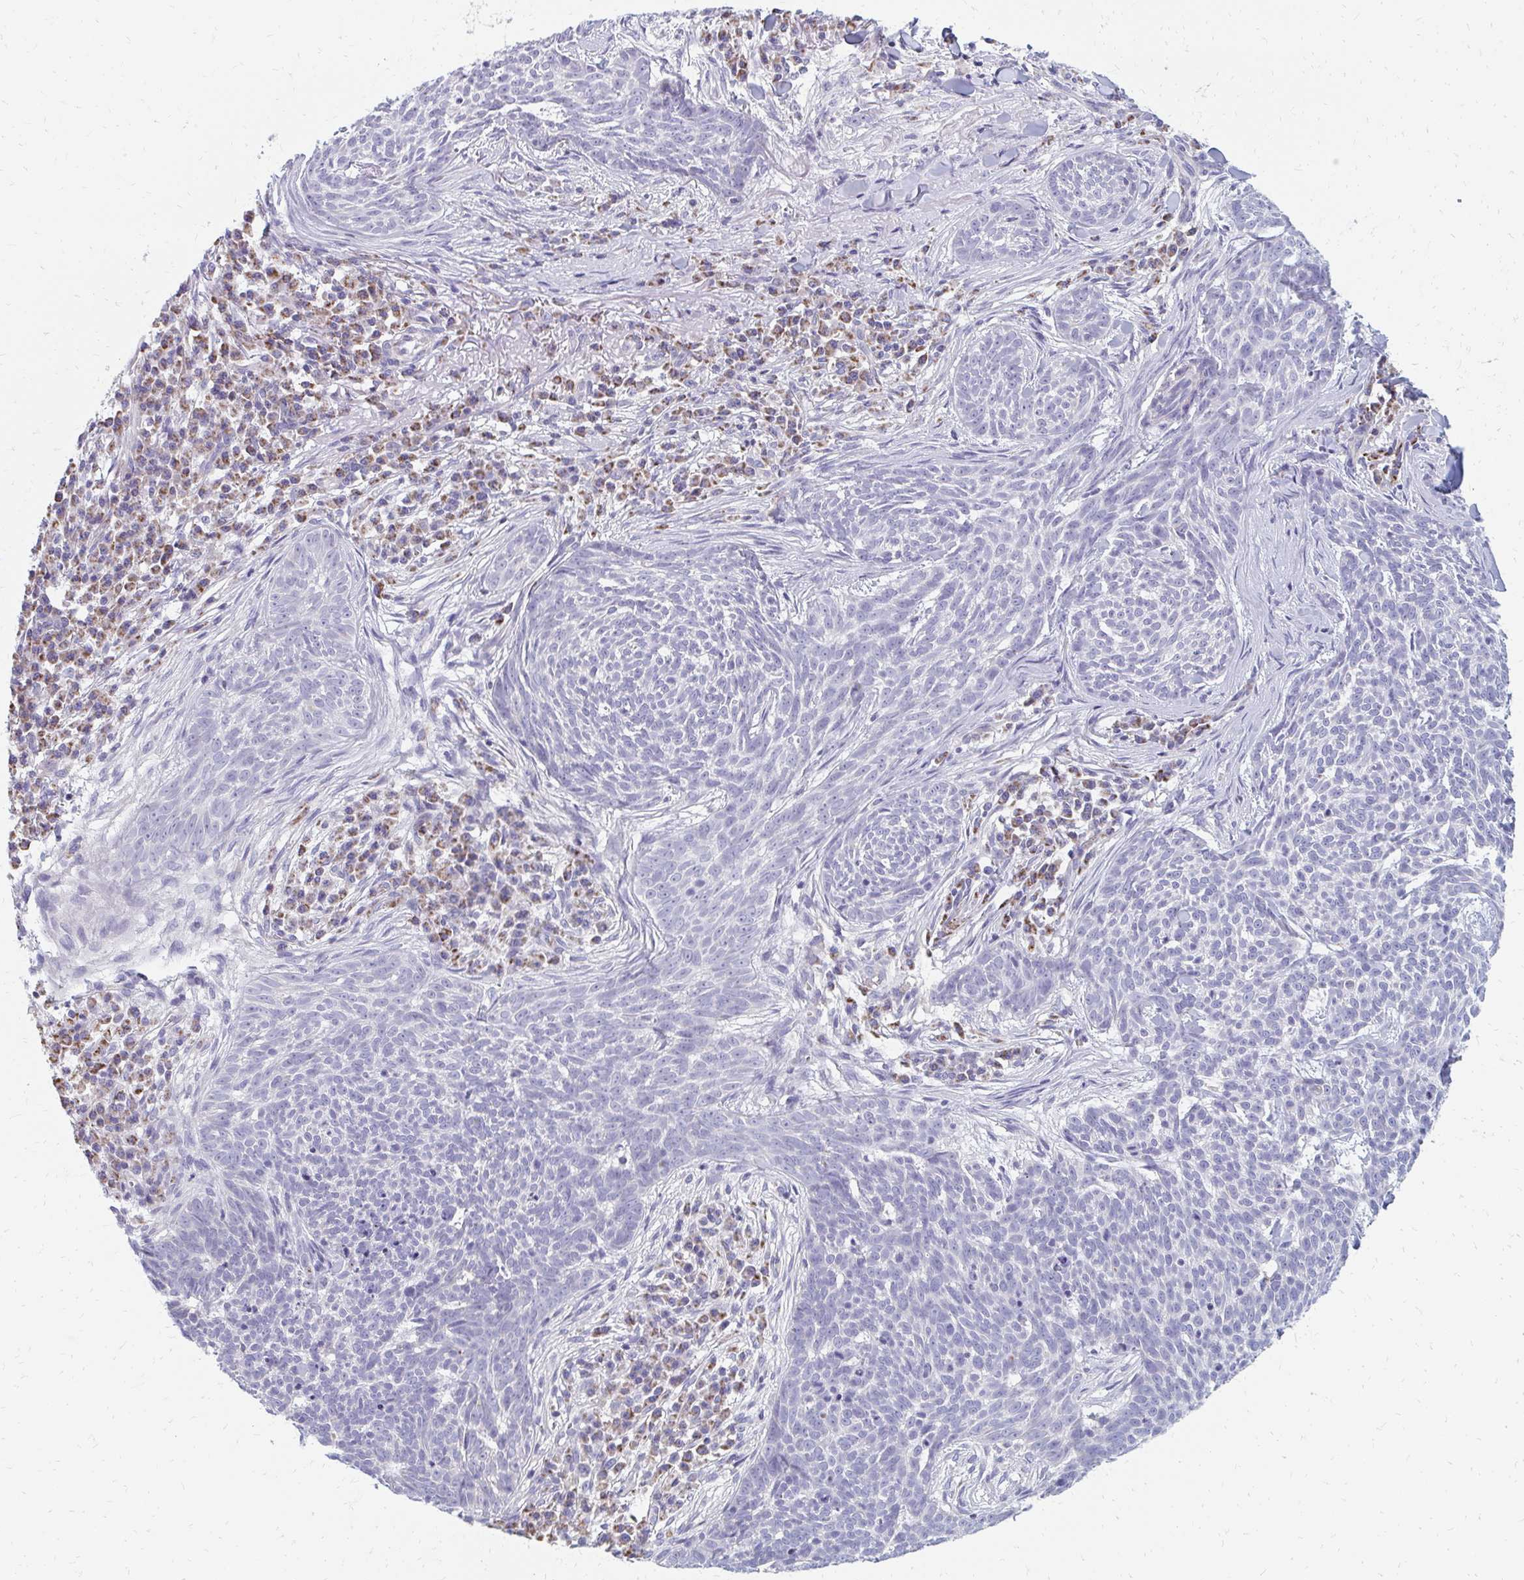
{"staining": {"intensity": "negative", "quantity": "none", "location": "none"}, "tissue": "skin cancer", "cell_type": "Tumor cells", "image_type": "cancer", "snomed": [{"axis": "morphology", "description": "Basal cell carcinoma"}, {"axis": "topography", "description": "Skin"}], "caption": "A photomicrograph of skin basal cell carcinoma stained for a protein shows no brown staining in tumor cells.", "gene": "OR10V1", "patient": {"sex": "female", "age": 93}}